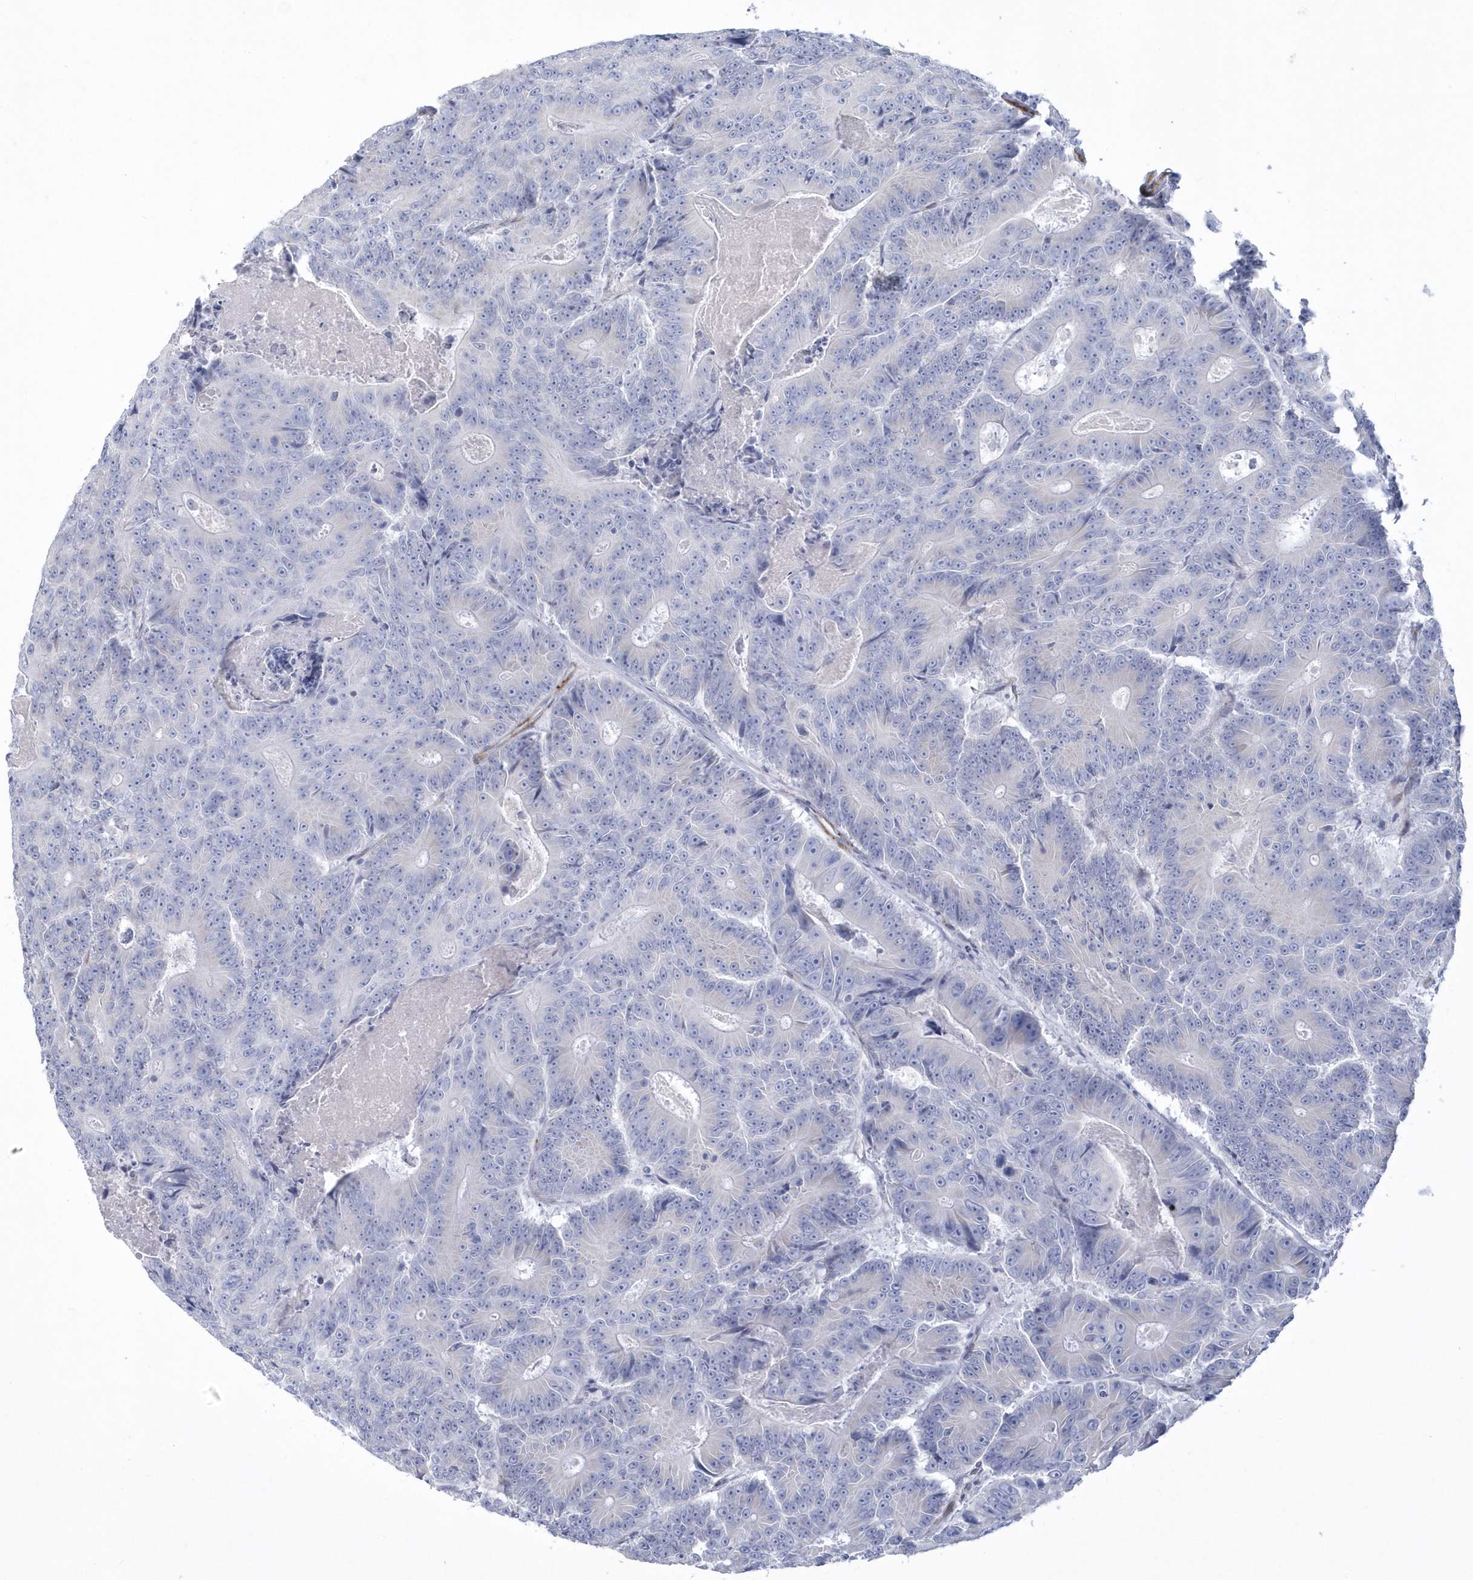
{"staining": {"intensity": "negative", "quantity": "none", "location": "none"}, "tissue": "colorectal cancer", "cell_type": "Tumor cells", "image_type": "cancer", "snomed": [{"axis": "morphology", "description": "Adenocarcinoma, NOS"}, {"axis": "topography", "description": "Colon"}], "caption": "This is an IHC photomicrograph of colorectal cancer. There is no positivity in tumor cells.", "gene": "WDR27", "patient": {"sex": "male", "age": 83}}